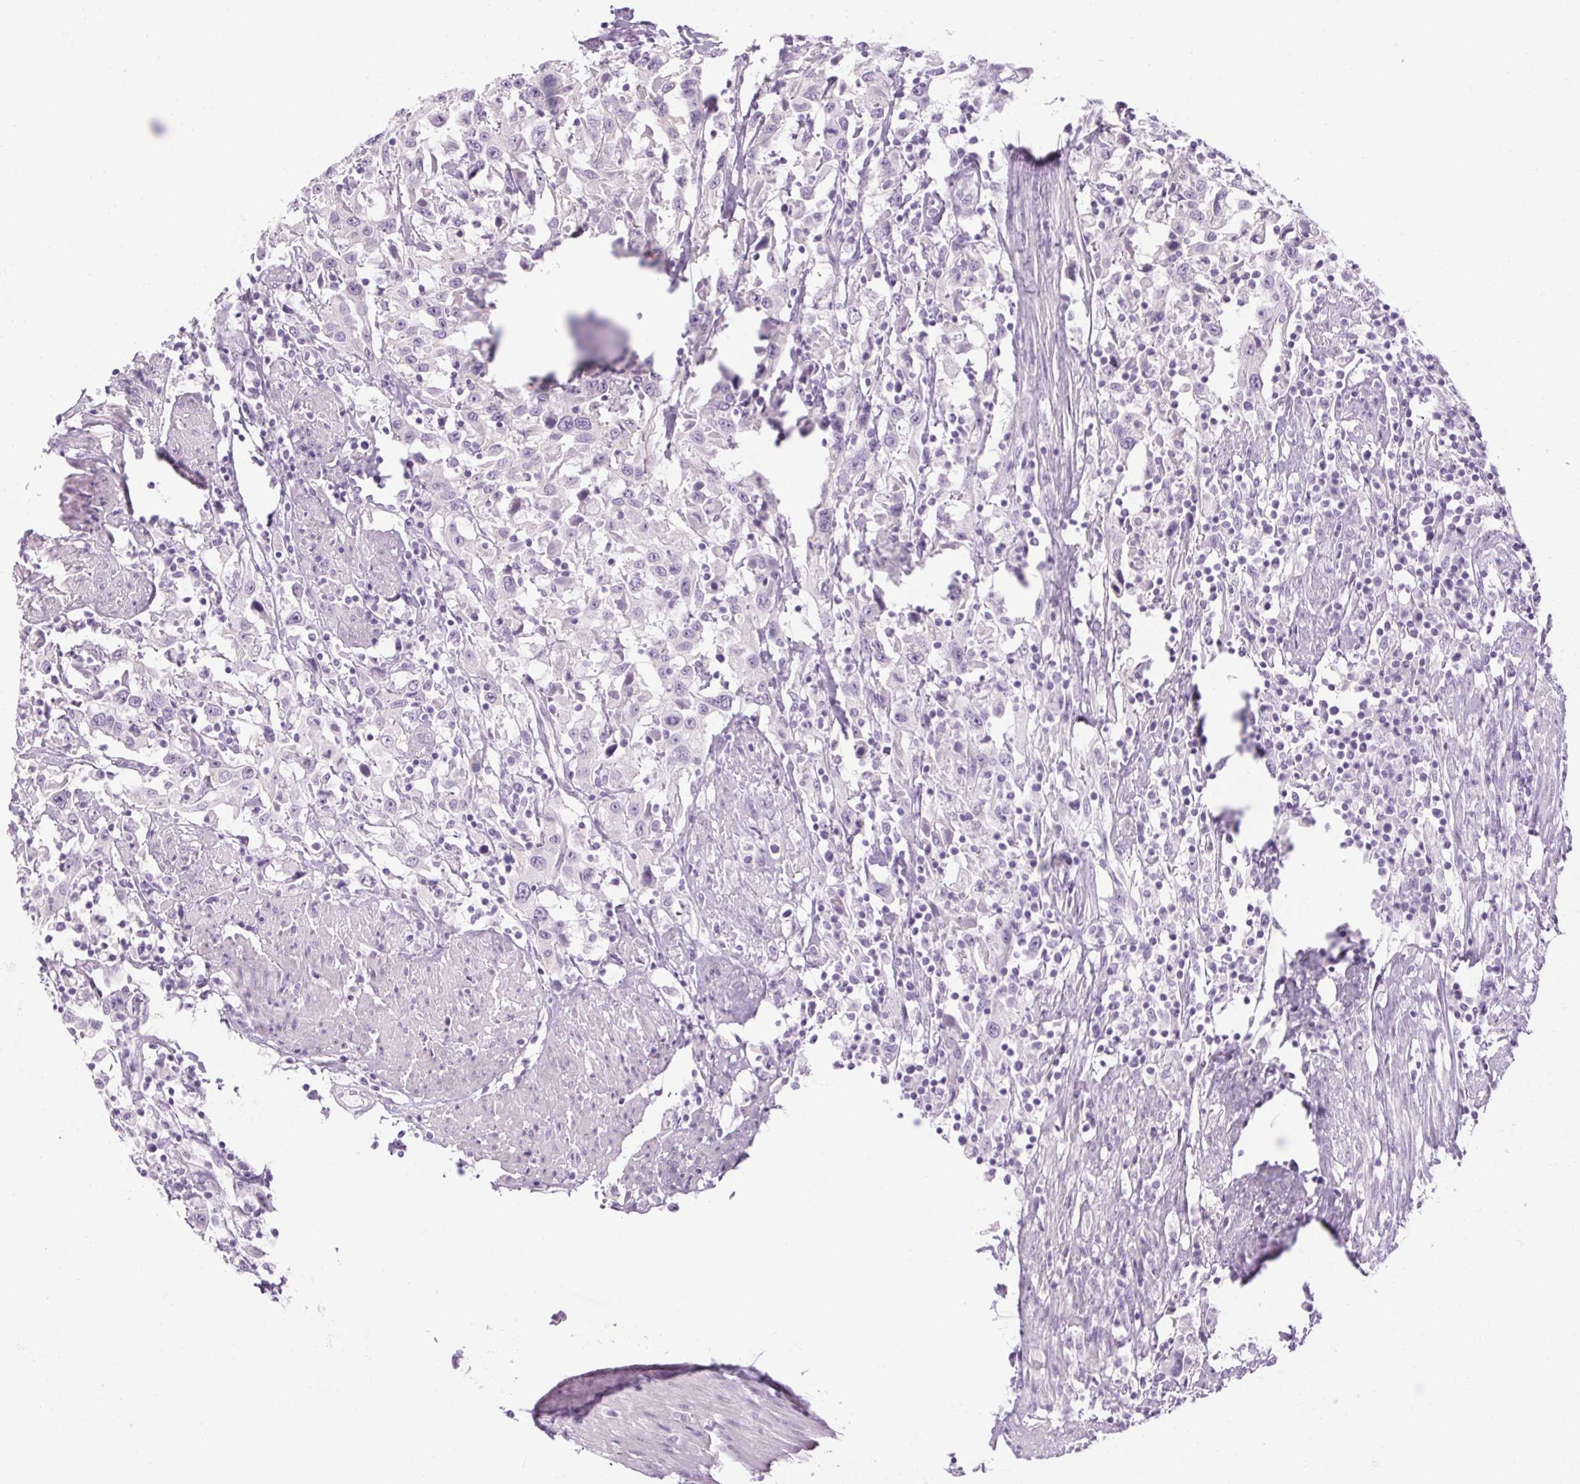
{"staining": {"intensity": "negative", "quantity": "none", "location": "none"}, "tissue": "urothelial cancer", "cell_type": "Tumor cells", "image_type": "cancer", "snomed": [{"axis": "morphology", "description": "Urothelial carcinoma, High grade"}, {"axis": "topography", "description": "Urinary bladder"}], "caption": "DAB (3,3'-diaminobenzidine) immunohistochemical staining of urothelial cancer demonstrates no significant expression in tumor cells.", "gene": "RPTN", "patient": {"sex": "male", "age": 61}}